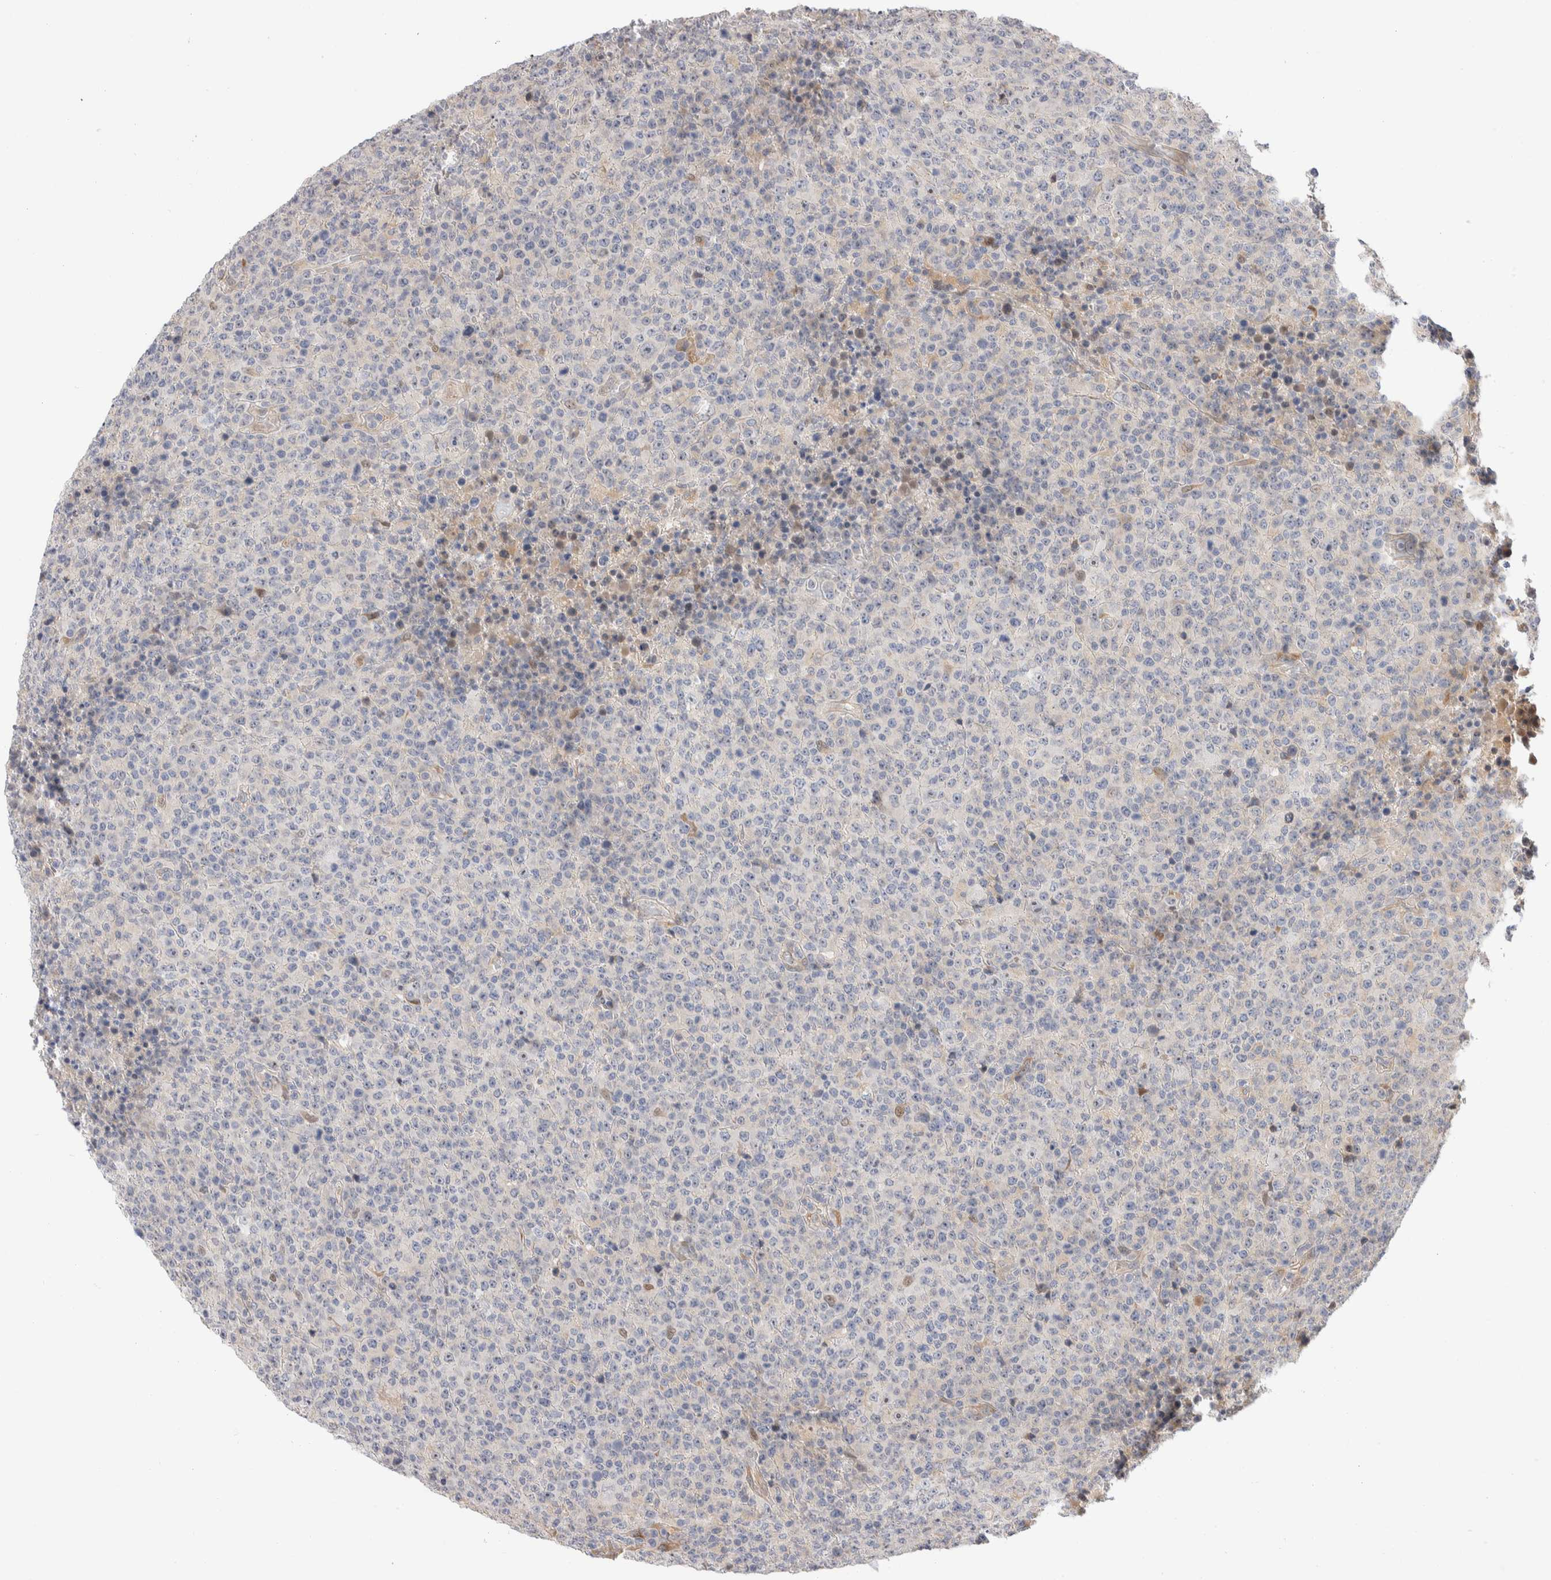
{"staining": {"intensity": "negative", "quantity": "none", "location": "none"}, "tissue": "lymphoma", "cell_type": "Tumor cells", "image_type": "cancer", "snomed": [{"axis": "morphology", "description": "Malignant lymphoma, non-Hodgkin's type, High grade"}, {"axis": "topography", "description": "Lymph node"}], "caption": "This is a micrograph of immunohistochemistry staining of high-grade malignant lymphoma, non-Hodgkin's type, which shows no positivity in tumor cells. (DAB IHC with hematoxylin counter stain).", "gene": "NSMAF", "patient": {"sex": "male", "age": 13}}